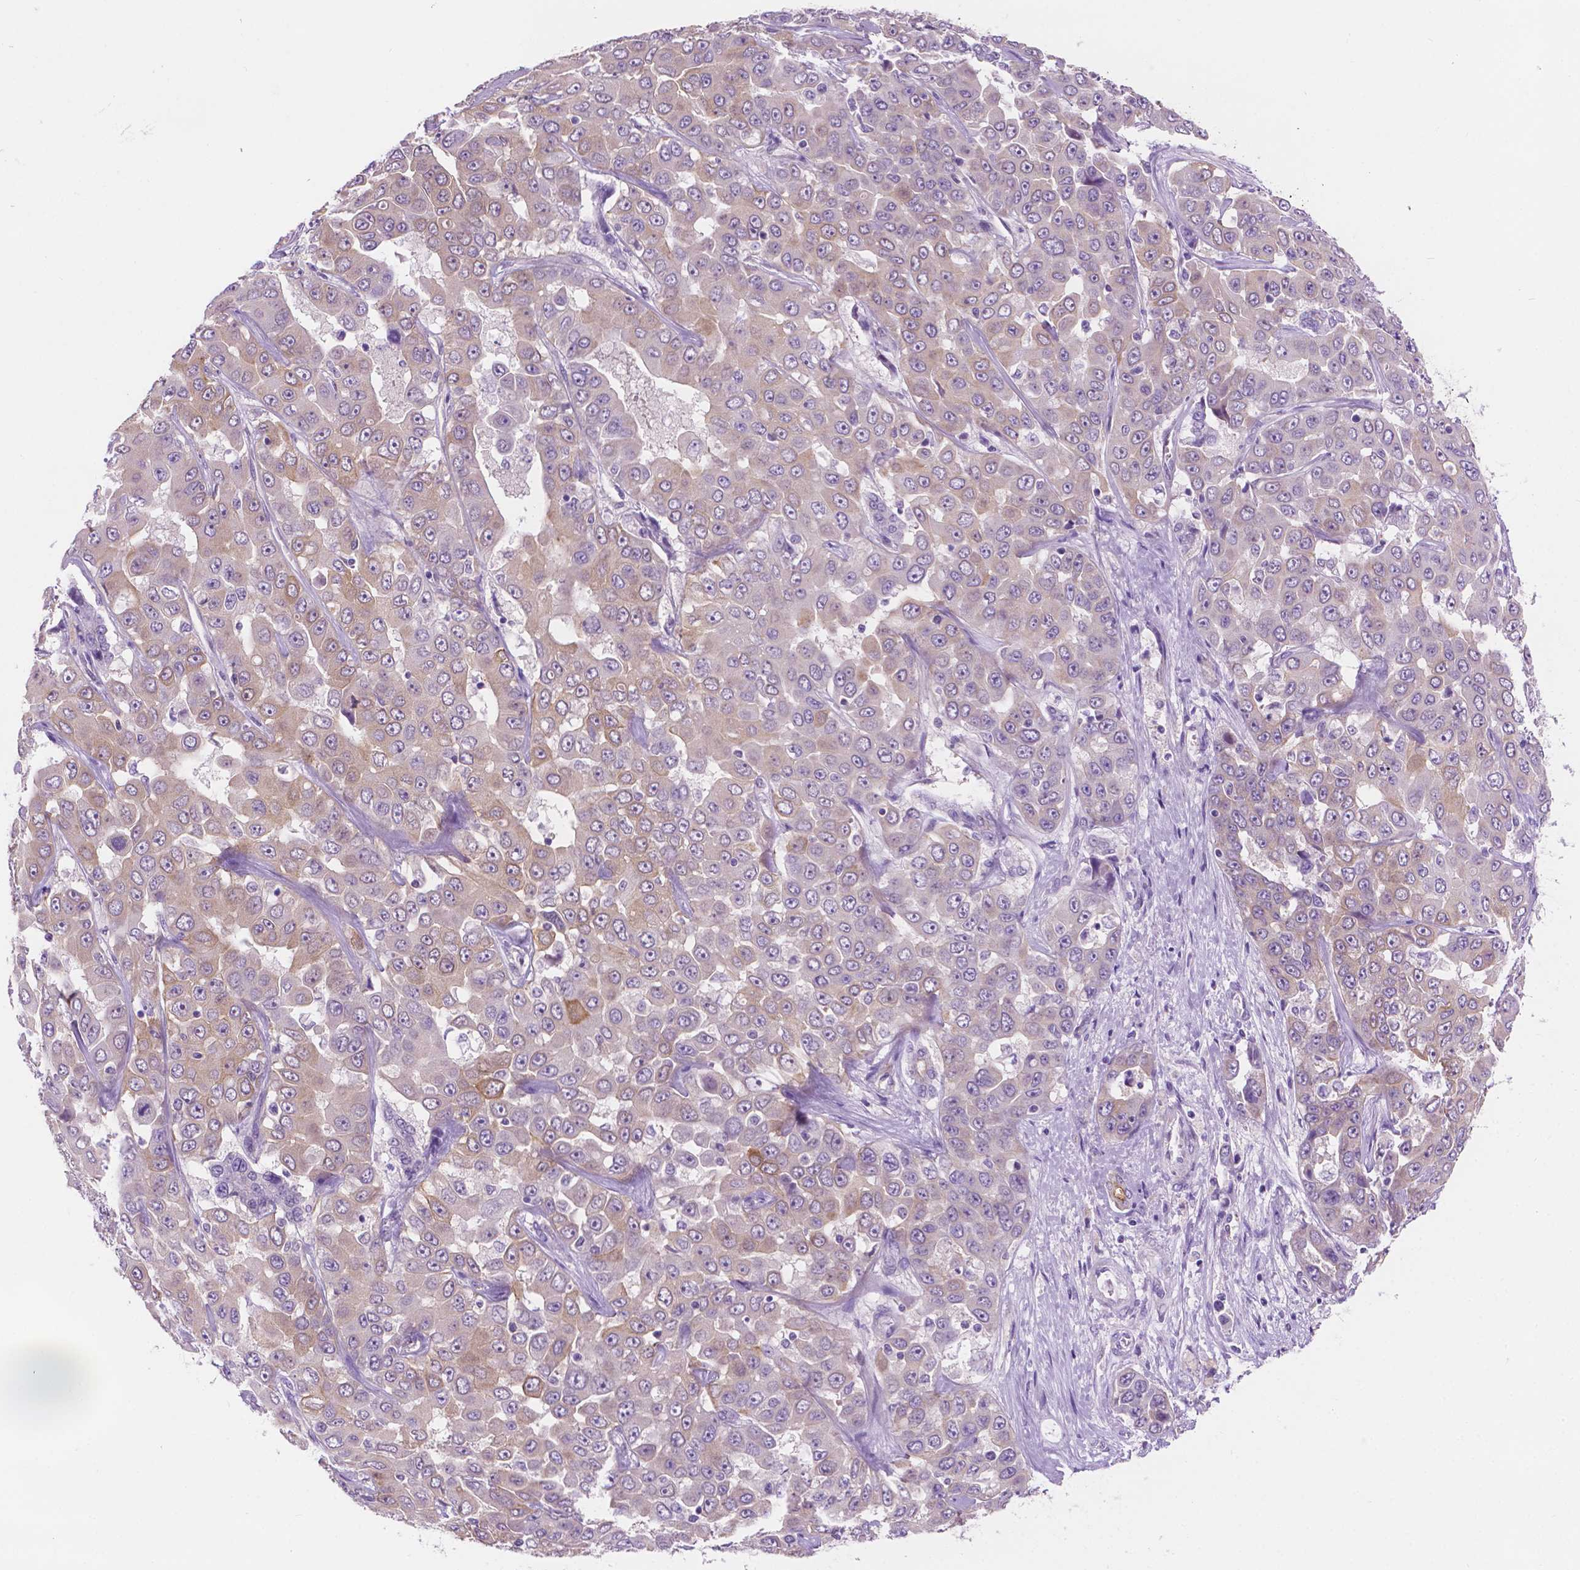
{"staining": {"intensity": "weak", "quantity": "25%-75%", "location": "cytoplasmic/membranous"}, "tissue": "liver cancer", "cell_type": "Tumor cells", "image_type": "cancer", "snomed": [{"axis": "morphology", "description": "Cholangiocarcinoma"}, {"axis": "topography", "description": "Liver"}], "caption": "Immunohistochemistry image of human liver cholangiocarcinoma stained for a protein (brown), which reveals low levels of weak cytoplasmic/membranous staining in approximately 25%-75% of tumor cells.", "gene": "EPPK1", "patient": {"sex": "female", "age": 52}}